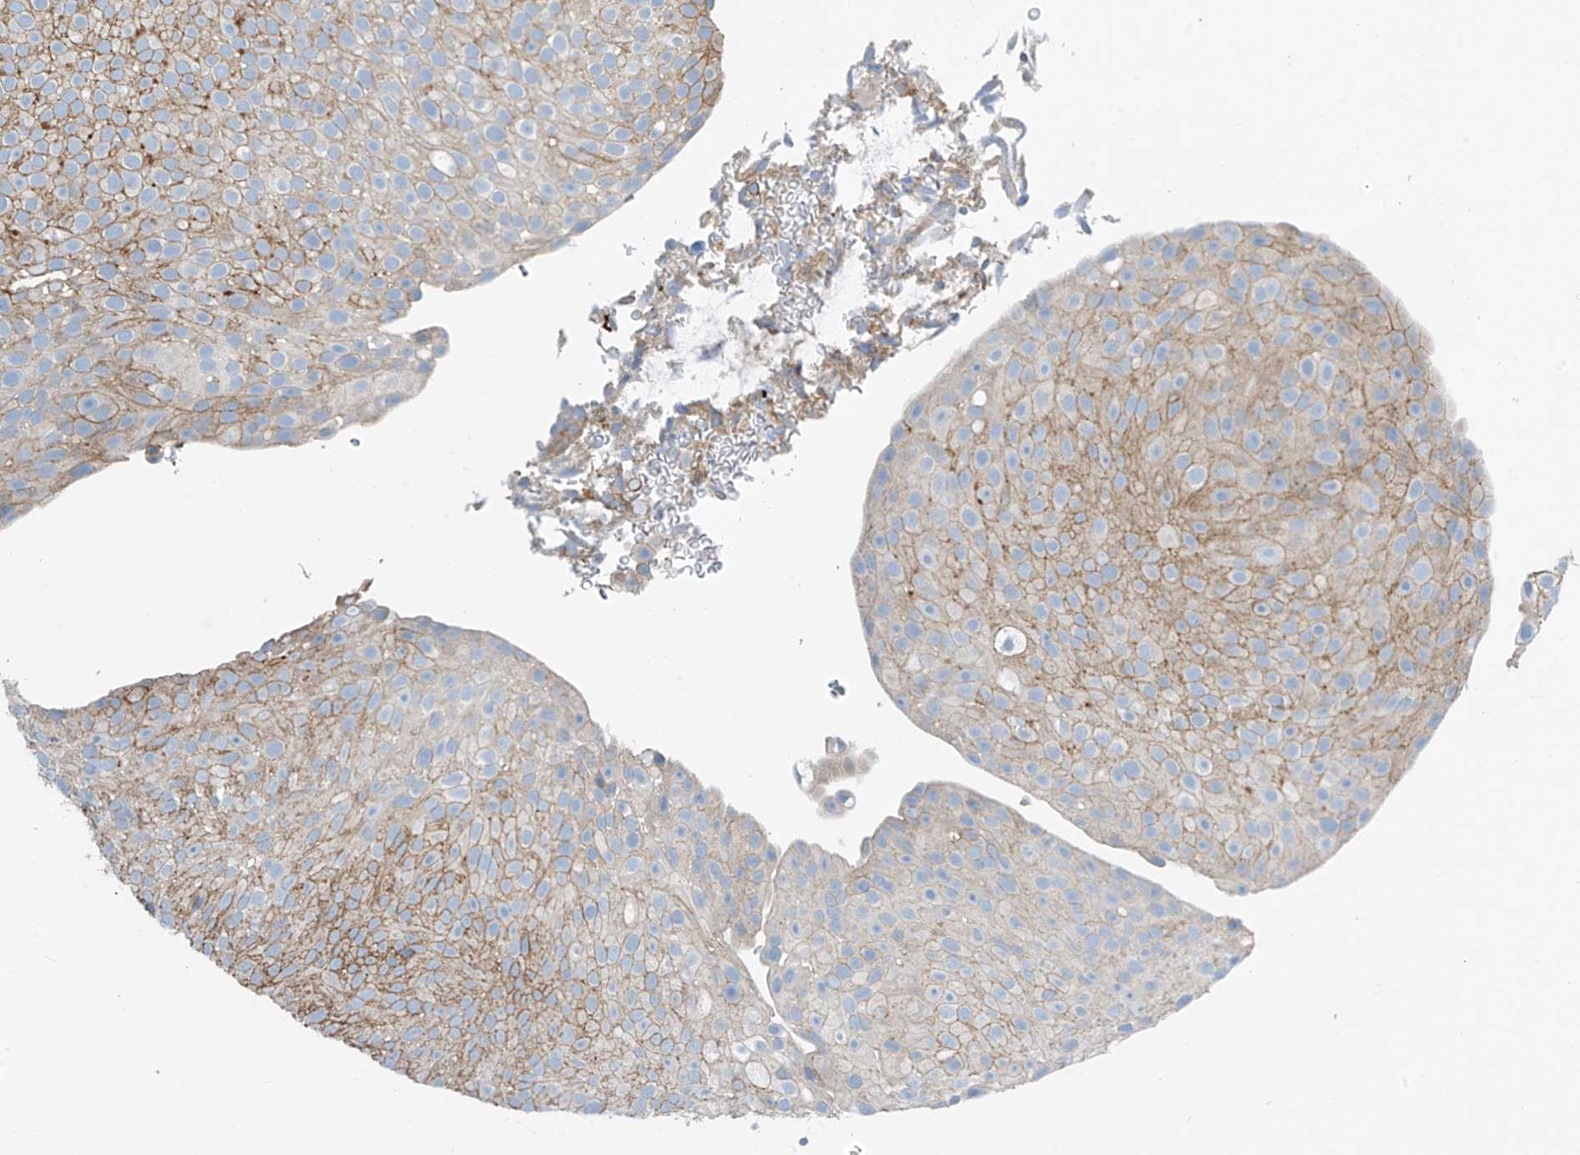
{"staining": {"intensity": "moderate", "quantity": "<25%", "location": "cytoplasmic/membranous"}, "tissue": "urothelial cancer", "cell_type": "Tumor cells", "image_type": "cancer", "snomed": [{"axis": "morphology", "description": "Urothelial carcinoma, Low grade"}, {"axis": "topography", "description": "Urinary bladder"}], "caption": "Urothelial cancer tissue exhibits moderate cytoplasmic/membranous positivity in approximately <25% of tumor cells, visualized by immunohistochemistry.", "gene": "SLC1A5", "patient": {"sex": "male", "age": 78}}